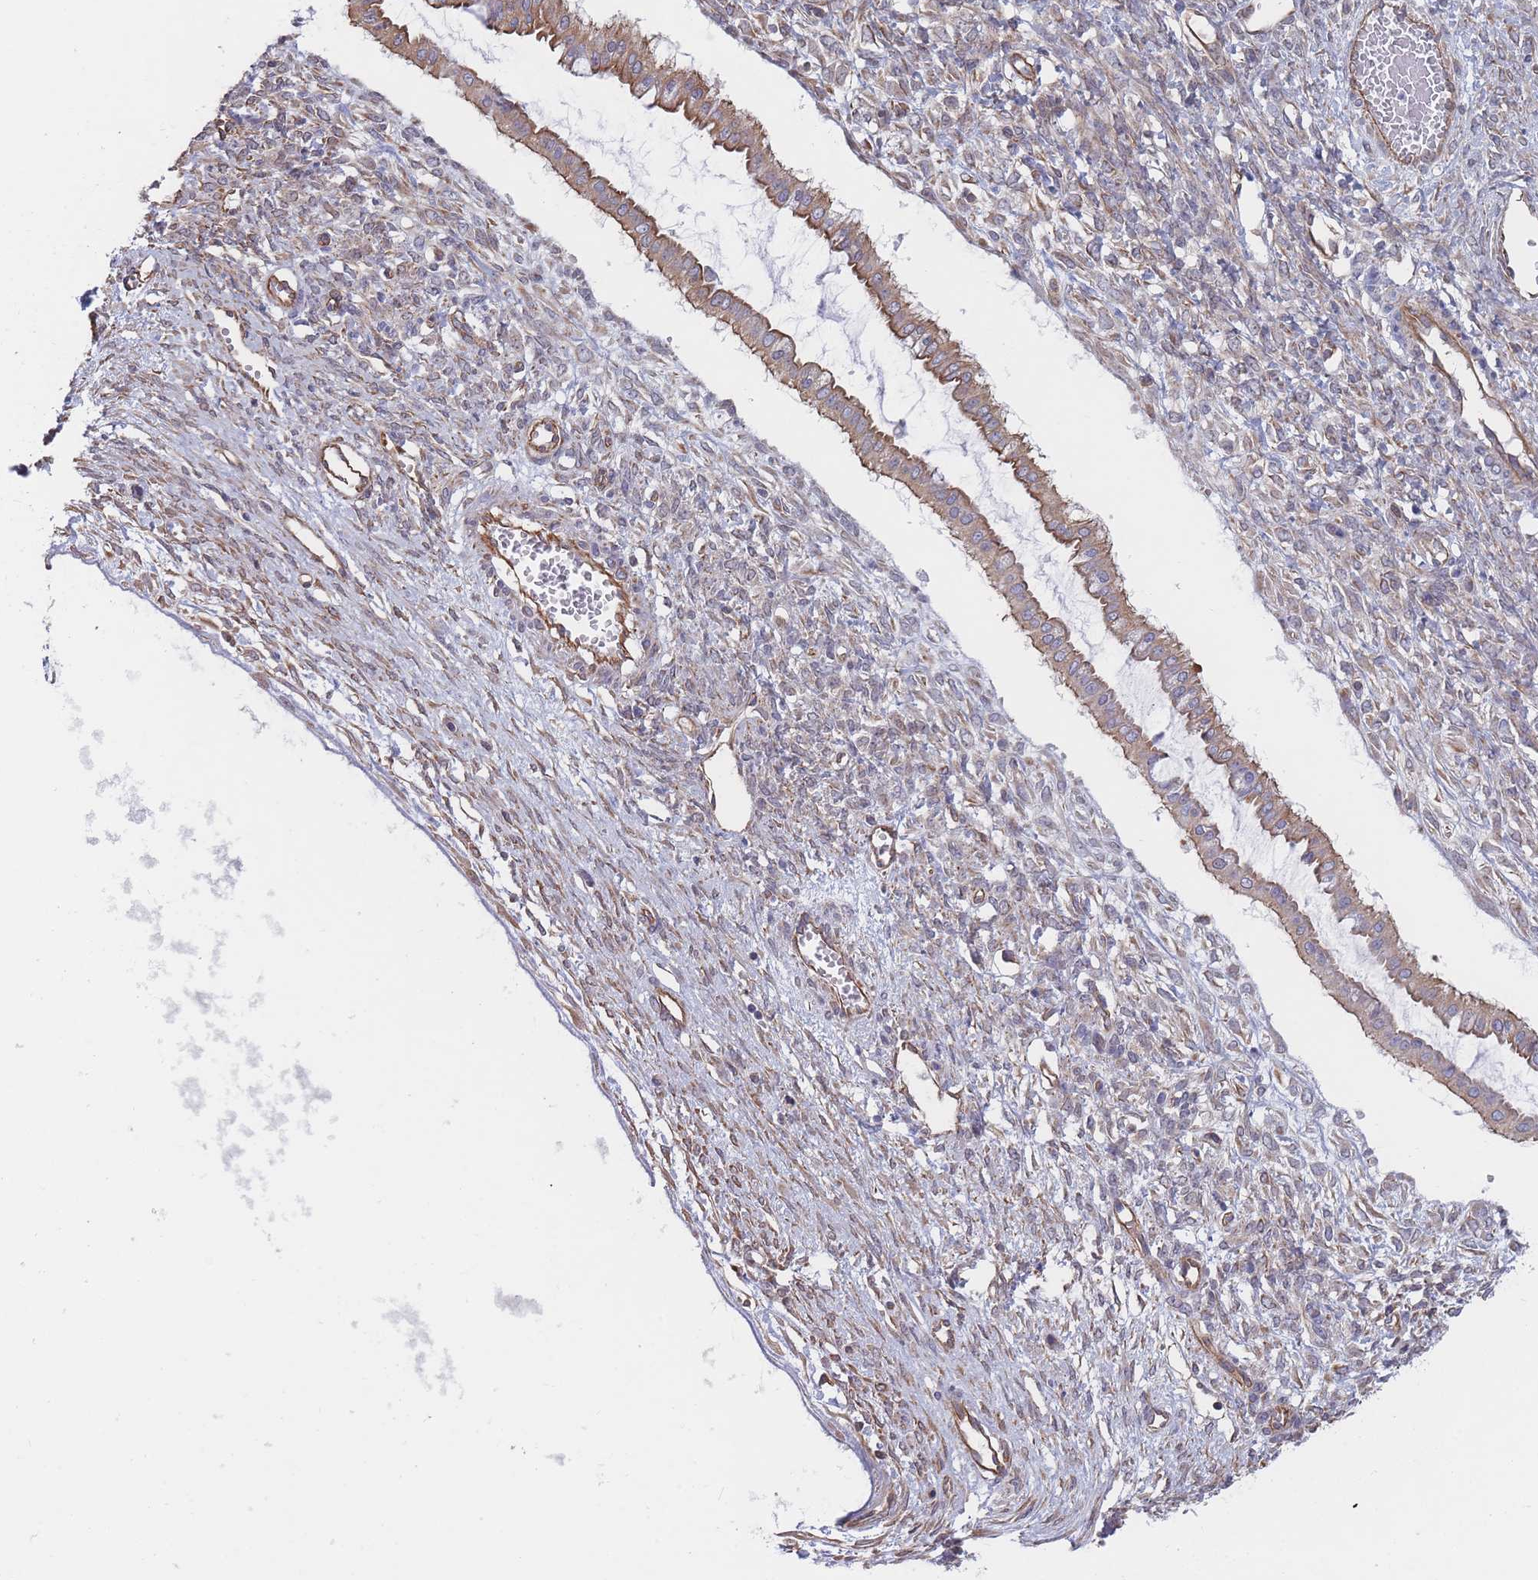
{"staining": {"intensity": "moderate", "quantity": "25%-75%", "location": "cytoplasmic/membranous"}, "tissue": "ovarian cancer", "cell_type": "Tumor cells", "image_type": "cancer", "snomed": [{"axis": "morphology", "description": "Cystadenocarcinoma, mucinous, NOS"}, {"axis": "topography", "description": "Ovary"}], "caption": "Human mucinous cystadenocarcinoma (ovarian) stained with a brown dye exhibits moderate cytoplasmic/membranous positive positivity in about 25%-75% of tumor cells.", "gene": "SLC1A6", "patient": {"sex": "female", "age": 73}}